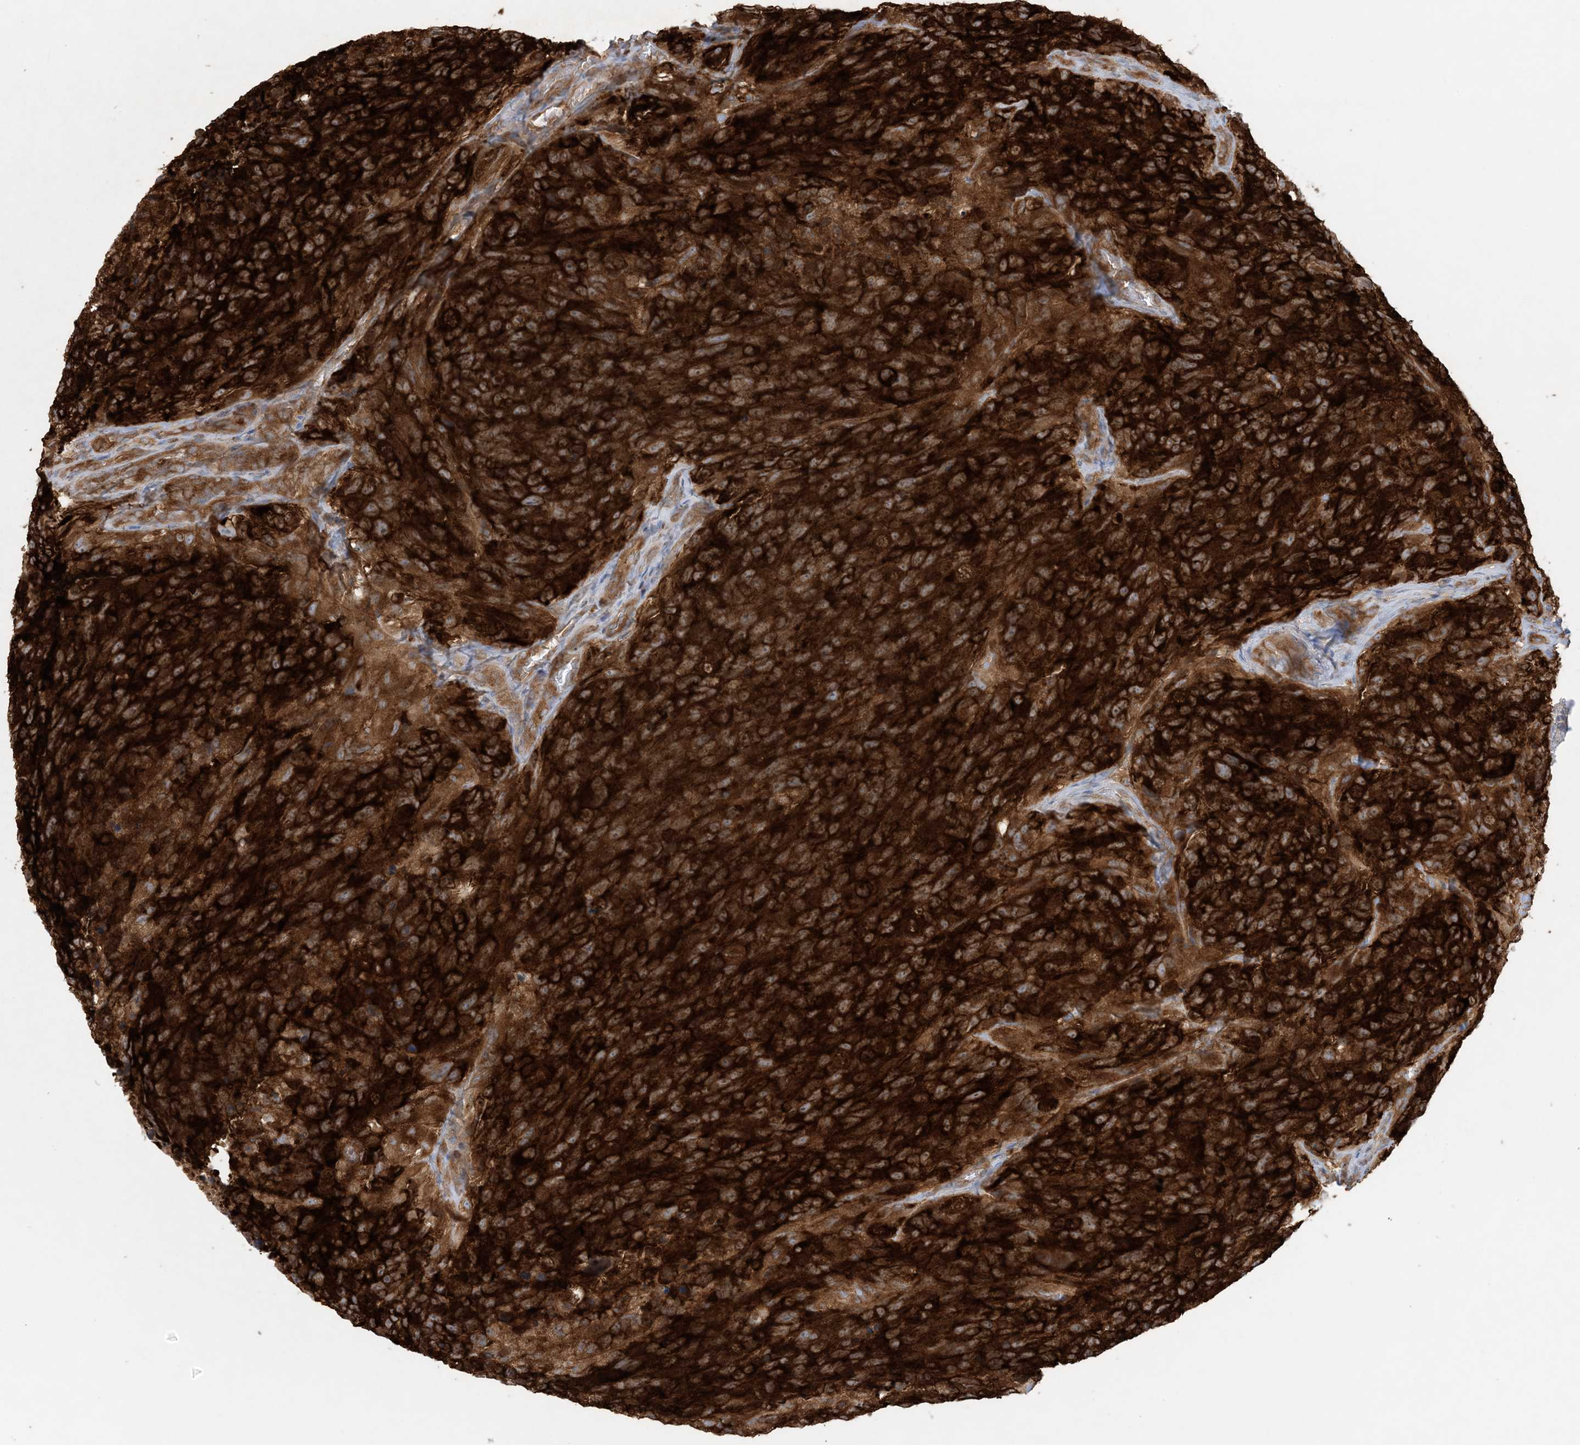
{"staining": {"intensity": "strong", "quantity": ">75%", "location": "cytoplasmic/membranous"}, "tissue": "glioma", "cell_type": "Tumor cells", "image_type": "cancer", "snomed": [{"axis": "morphology", "description": "Glioma, malignant, High grade"}, {"axis": "topography", "description": "Brain"}], "caption": "High-magnification brightfield microscopy of malignant glioma (high-grade) stained with DAB (3,3'-diaminobenzidine) (brown) and counterstained with hematoxylin (blue). tumor cells exhibit strong cytoplasmic/membranous positivity is present in approximately>75% of cells.", "gene": "OLA1", "patient": {"sex": "male", "age": 69}}